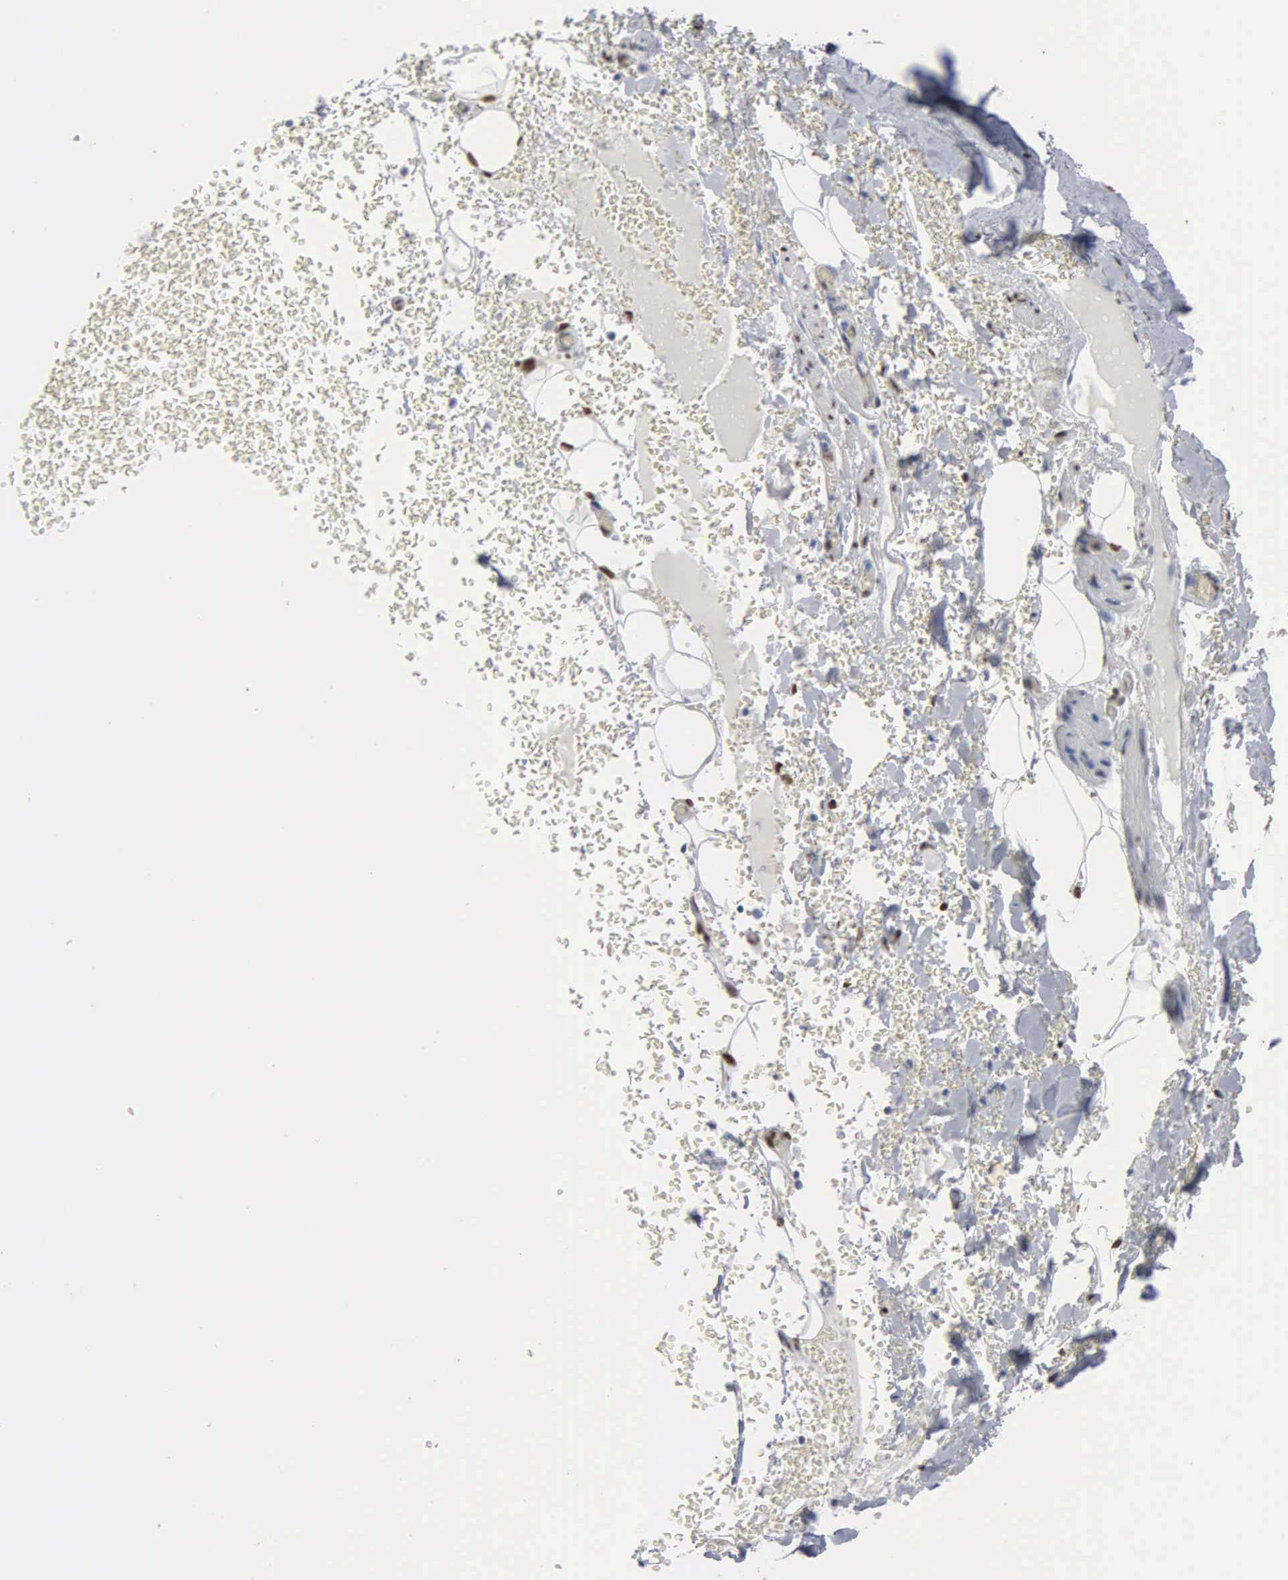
{"staining": {"intensity": "negative", "quantity": "none", "location": "none"}, "tissue": "bronchus", "cell_type": "Respiratory epithelial cells", "image_type": "normal", "snomed": [{"axis": "morphology", "description": "Normal tissue, NOS"}, {"axis": "topography", "description": "Cartilage tissue"}], "caption": "High magnification brightfield microscopy of normal bronchus stained with DAB (3,3'-diaminobenzidine) (brown) and counterstained with hematoxylin (blue): respiratory epithelial cells show no significant positivity. The staining is performed using DAB (3,3'-diaminobenzidine) brown chromogen with nuclei counter-stained in using hematoxylin.", "gene": "FGF2", "patient": {"sex": "female", "age": 63}}